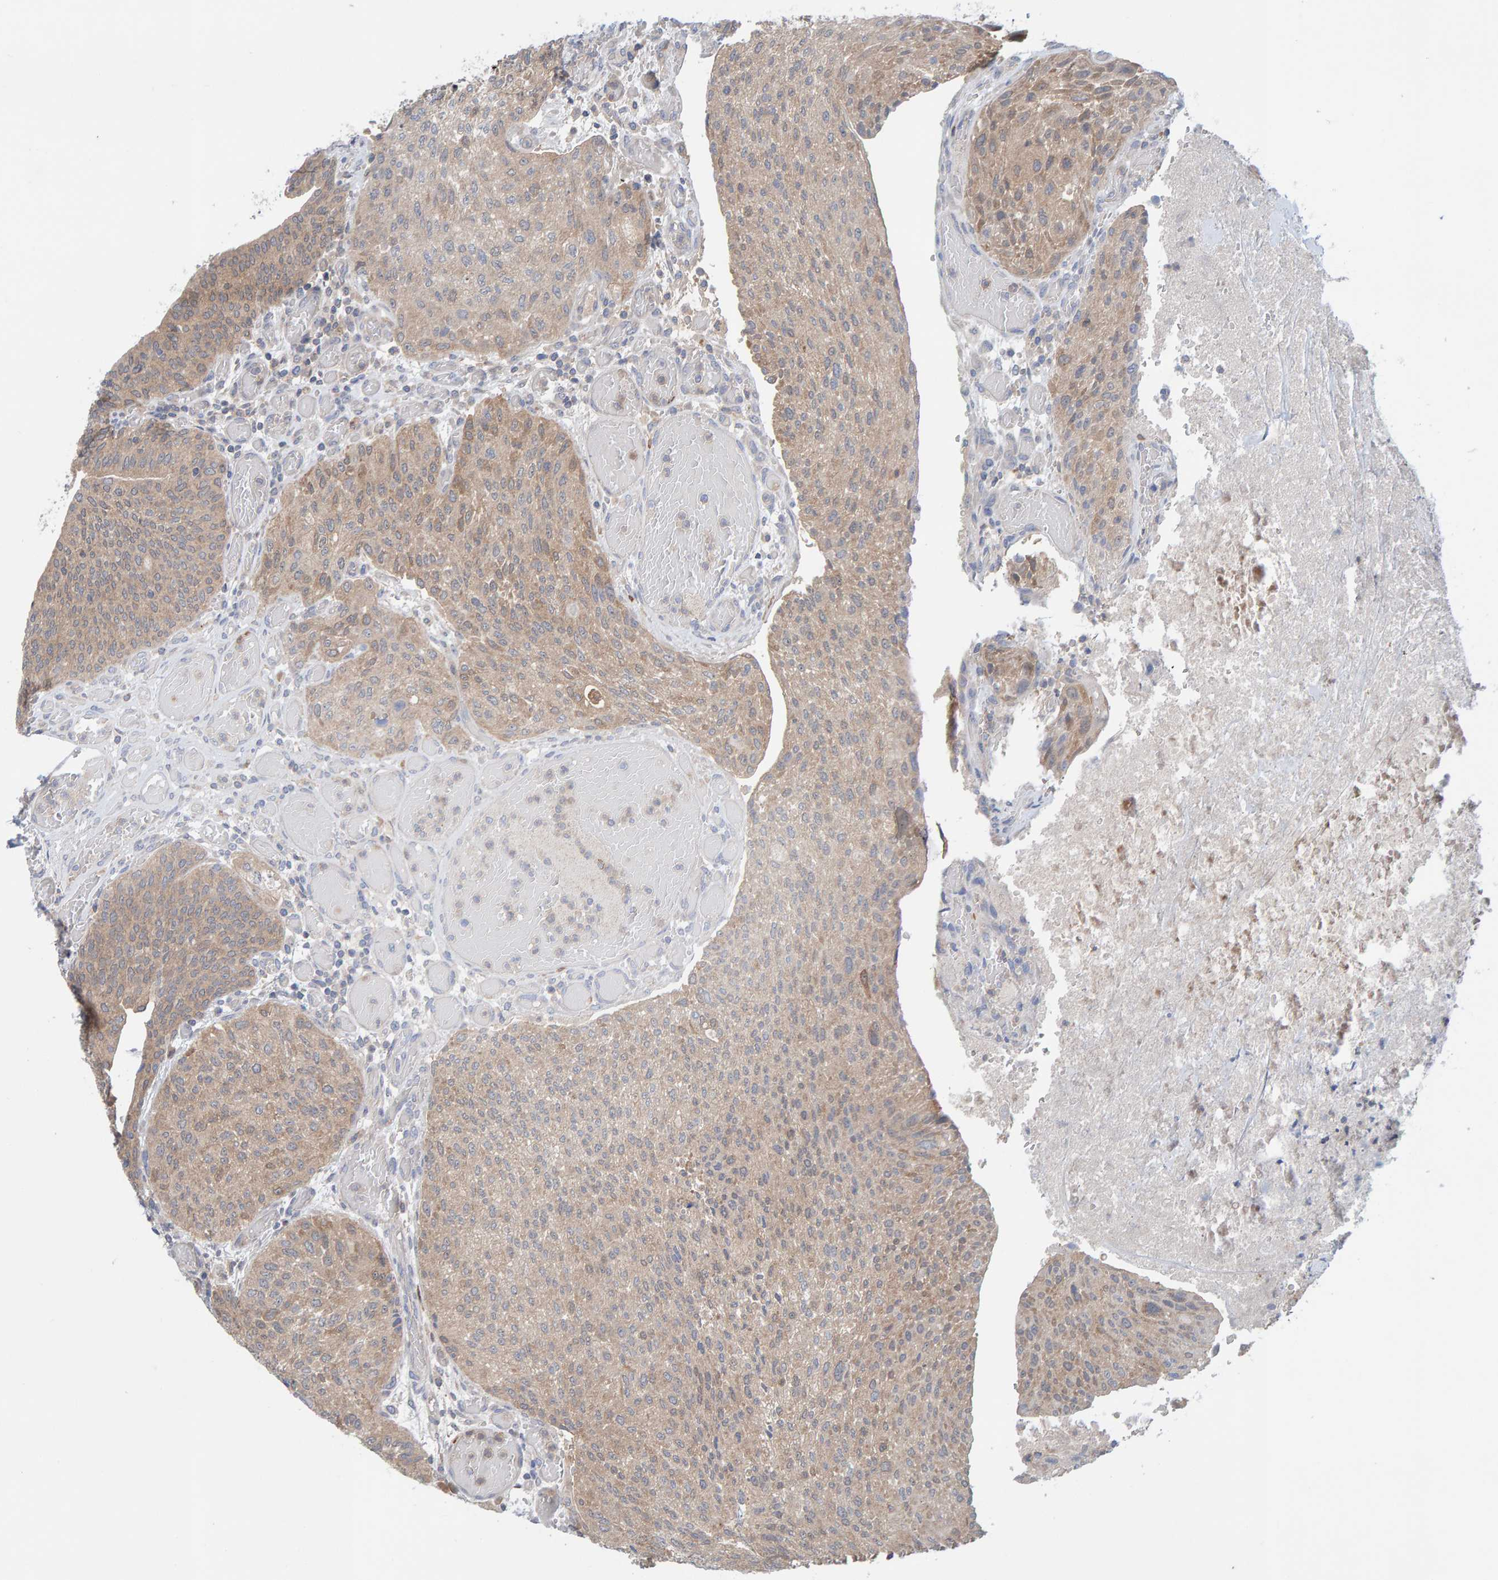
{"staining": {"intensity": "weak", "quantity": ">75%", "location": "cytoplasmic/membranous"}, "tissue": "urothelial cancer", "cell_type": "Tumor cells", "image_type": "cancer", "snomed": [{"axis": "morphology", "description": "Urothelial carcinoma, Low grade"}, {"axis": "morphology", "description": "Urothelial carcinoma, High grade"}, {"axis": "topography", "description": "Urinary bladder"}], "caption": "Immunohistochemical staining of human urothelial carcinoma (high-grade) demonstrates low levels of weak cytoplasmic/membranous positivity in about >75% of tumor cells.", "gene": "TATDN1", "patient": {"sex": "male", "age": 35}}